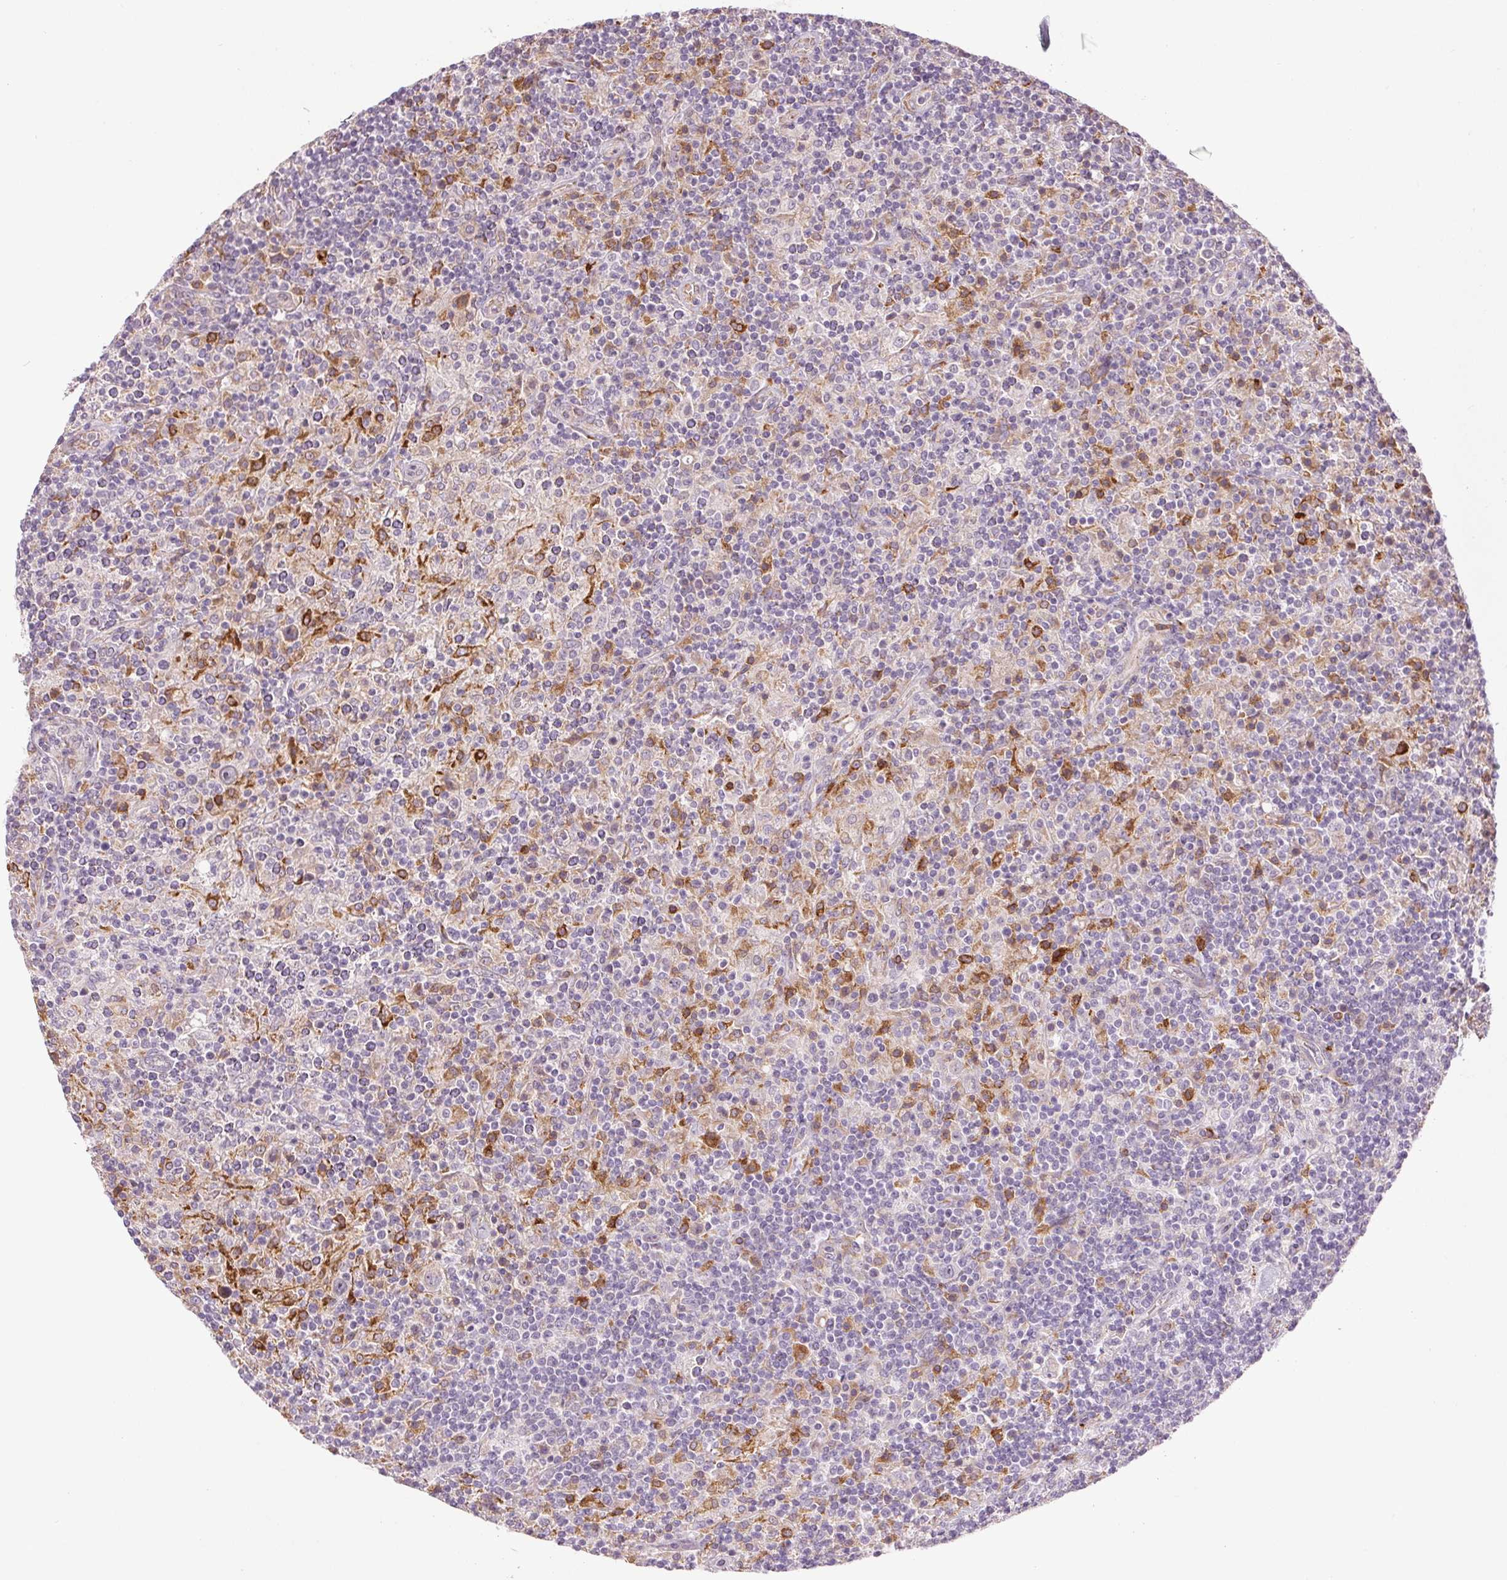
{"staining": {"intensity": "negative", "quantity": "none", "location": "none"}, "tissue": "lymphoma", "cell_type": "Tumor cells", "image_type": "cancer", "snomed": [{"axis": "morphology", "description": "Hodgkin's disease, NOS"}, {"axis": "topography", "description": "Lymph node"}], "caption": "Tumor cells show no significant protein staining in Hodgkin's disease.", "gene": "METTL17", "patient": {"sex": "male", "age": 70}}